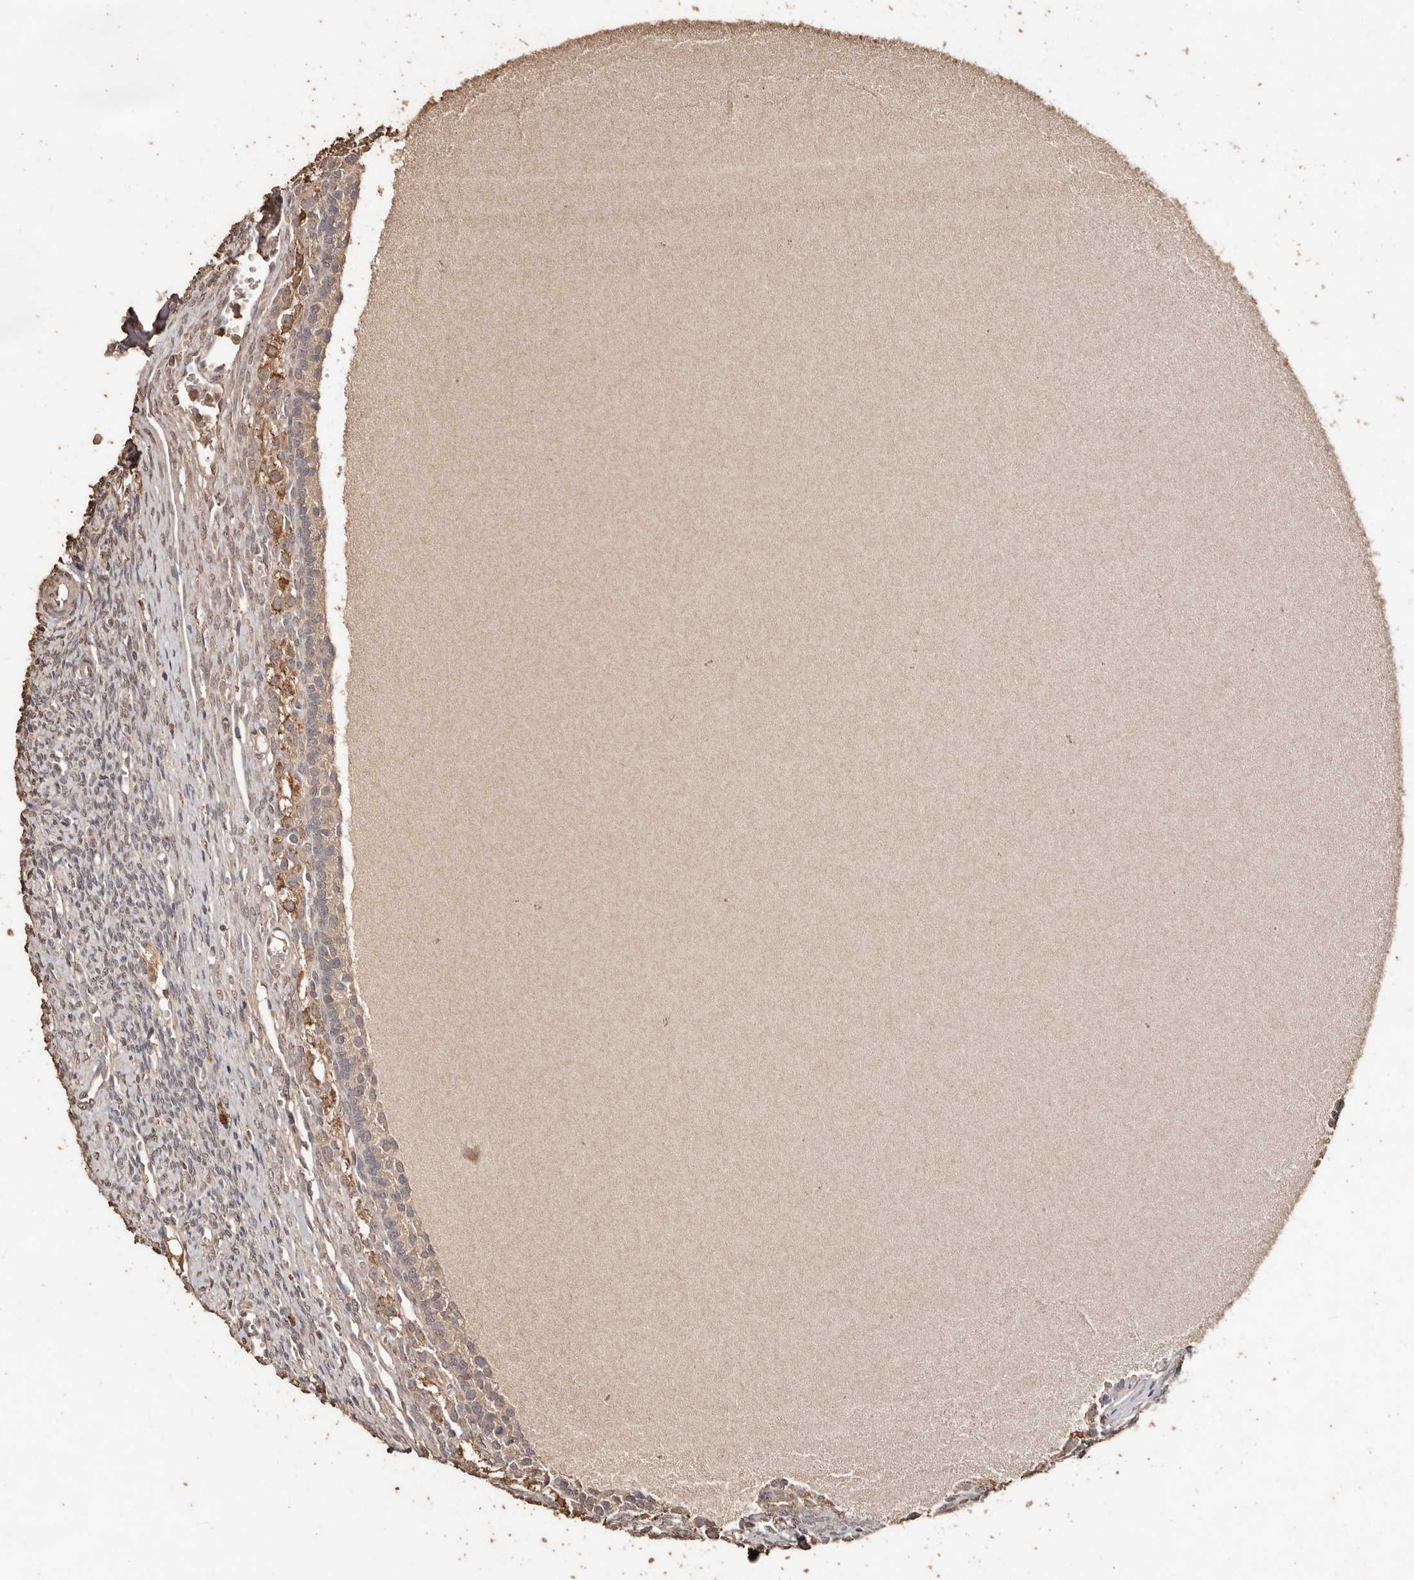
{"staining": {"intensity": "moderate", "quantity": ">75%", "location": "cytoplasmic/membranous"}, "tissue": "ovary", "cell_type": "Follicle cells", "image_type": "normal", "snomed": [{"axis": "morphology", "description": "Normal tissue, NOS"}, {"axis": "topography", "description": "Ovary"}], "caption": "Protein staining demonstrates moderate cytoplasmic/membranous positivity in about >75% of follicle cells in normal ovary. (DAB IHC with brightfield microscopy, high magnification).", "gene": "PKDCC", "patient": {"sex": "female", "age": 41}}